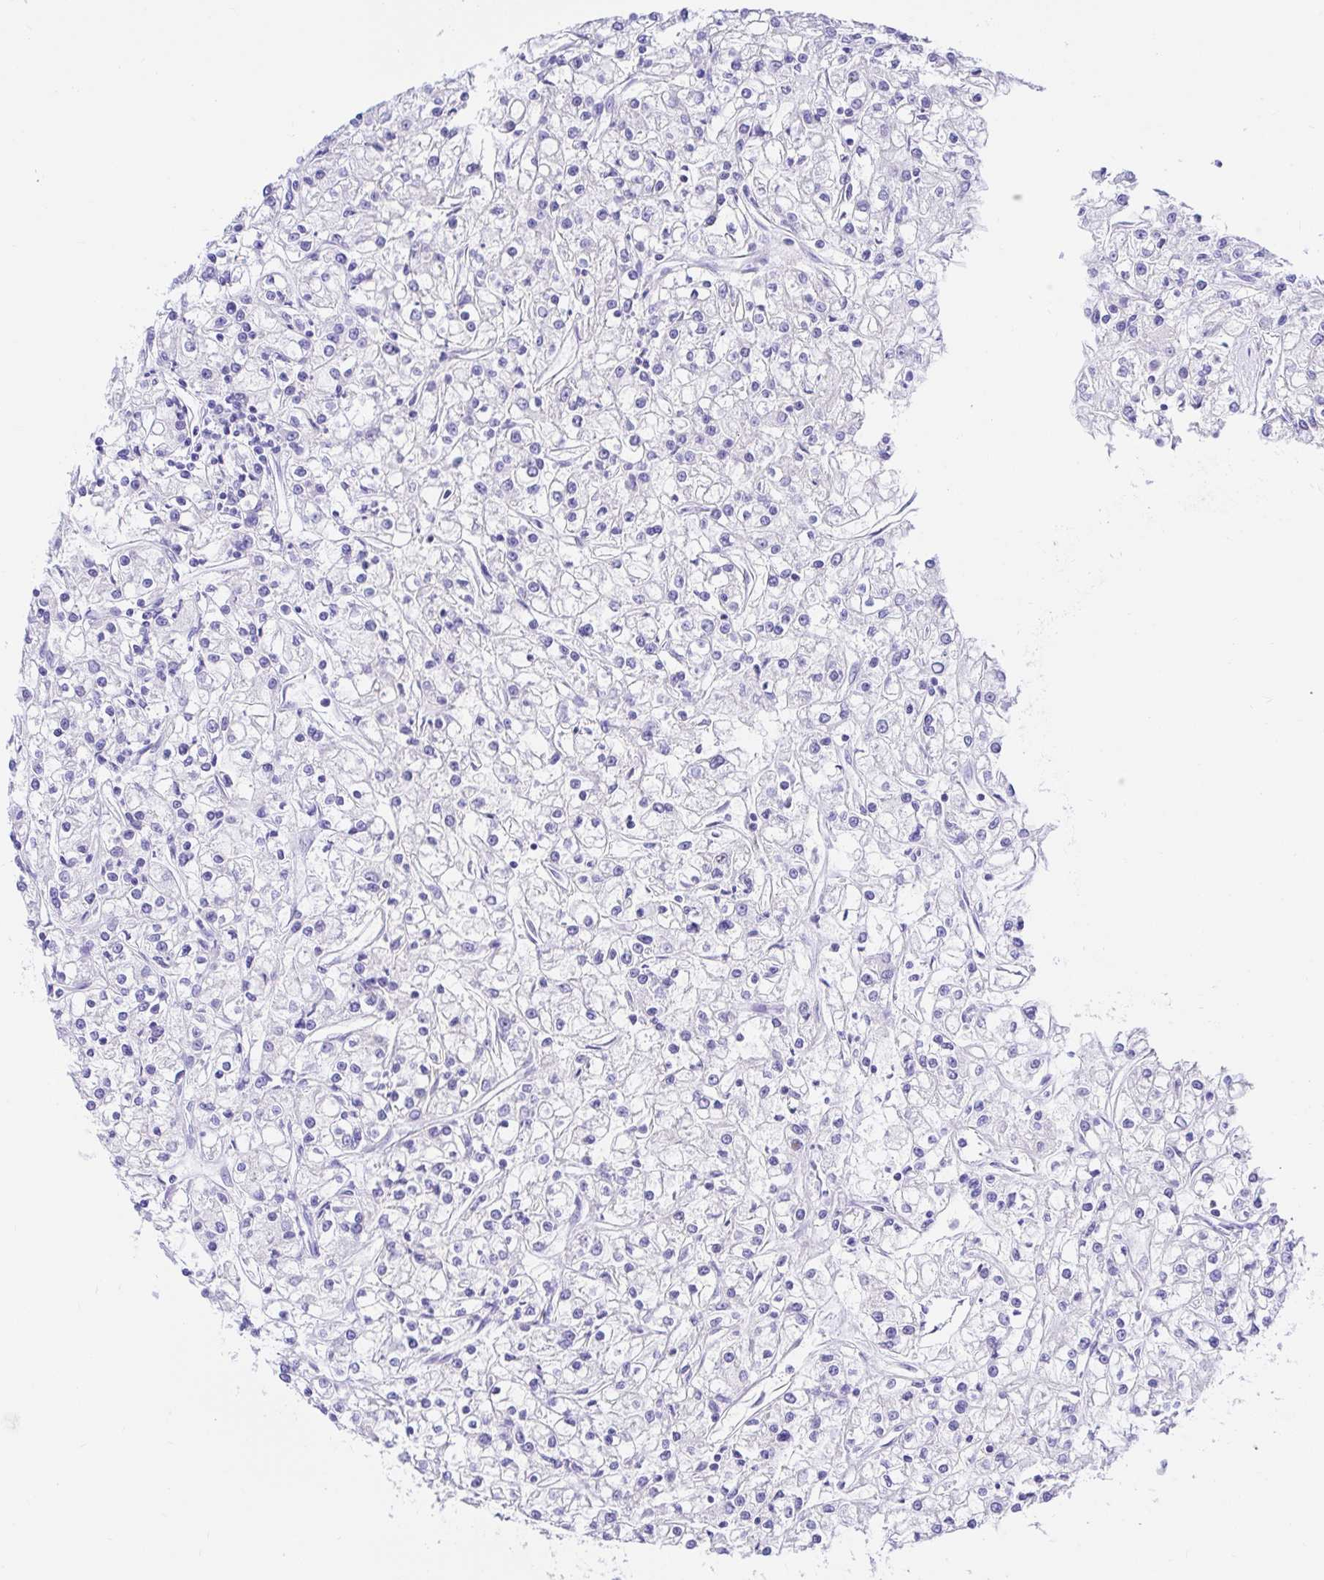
{"staining": {"intensity": "negative", "quantity": "none", "location": "none"}, "tissue": "renal cancer", "cell_type": "Tumor cells", "image_type": "cancer", "snomed": [{"axis": "morphology", "description": "Adenocarcinoma, NOS"}, {"axis": "topography", "description": "Kidney"}], "caption": "Tumor cells show no significant staining in renal adenocarcinoma.", "gene": "BACE2", "patient": {"sex": "female", "age": 59}}